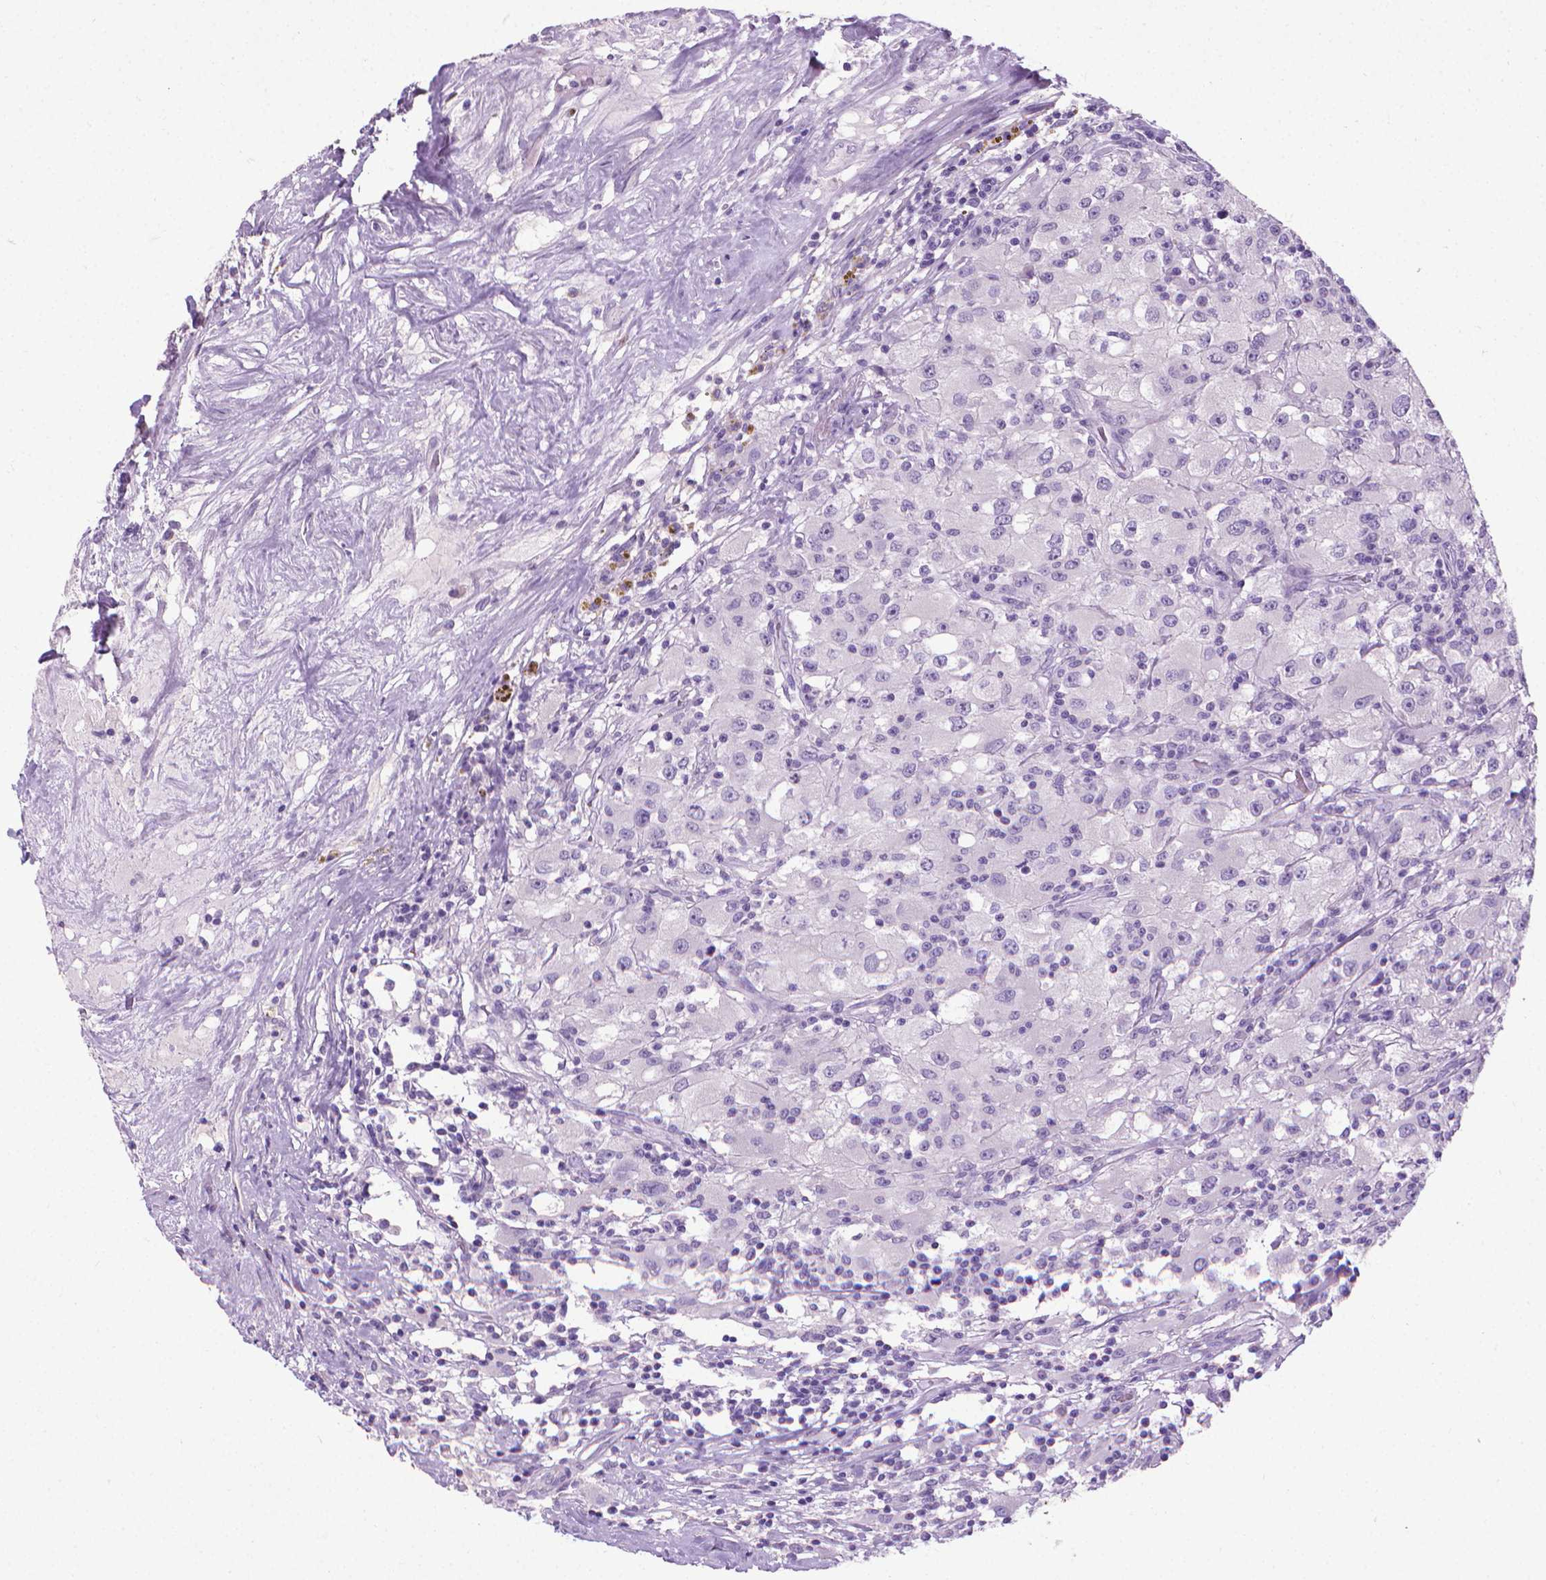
{"staining": {"intensity": "negative", "quantity": "none", "location": "none"}, "tissue": "renal cancer", "cell_type": "Tumor cells", "image_type": "cancer", "snomed": [{"axis": "morphology", "description": "Adenocarcinoma, NOS"}, {"axis": "topography", "description": "Kidney"}], "caption": "A photomicrograph of renal cancer (adenocarcinoma) stained for a protein shows no brown staining in tumor cells.", "gene": "KRT5", "patient": {"sex": "female", "age": 67}}